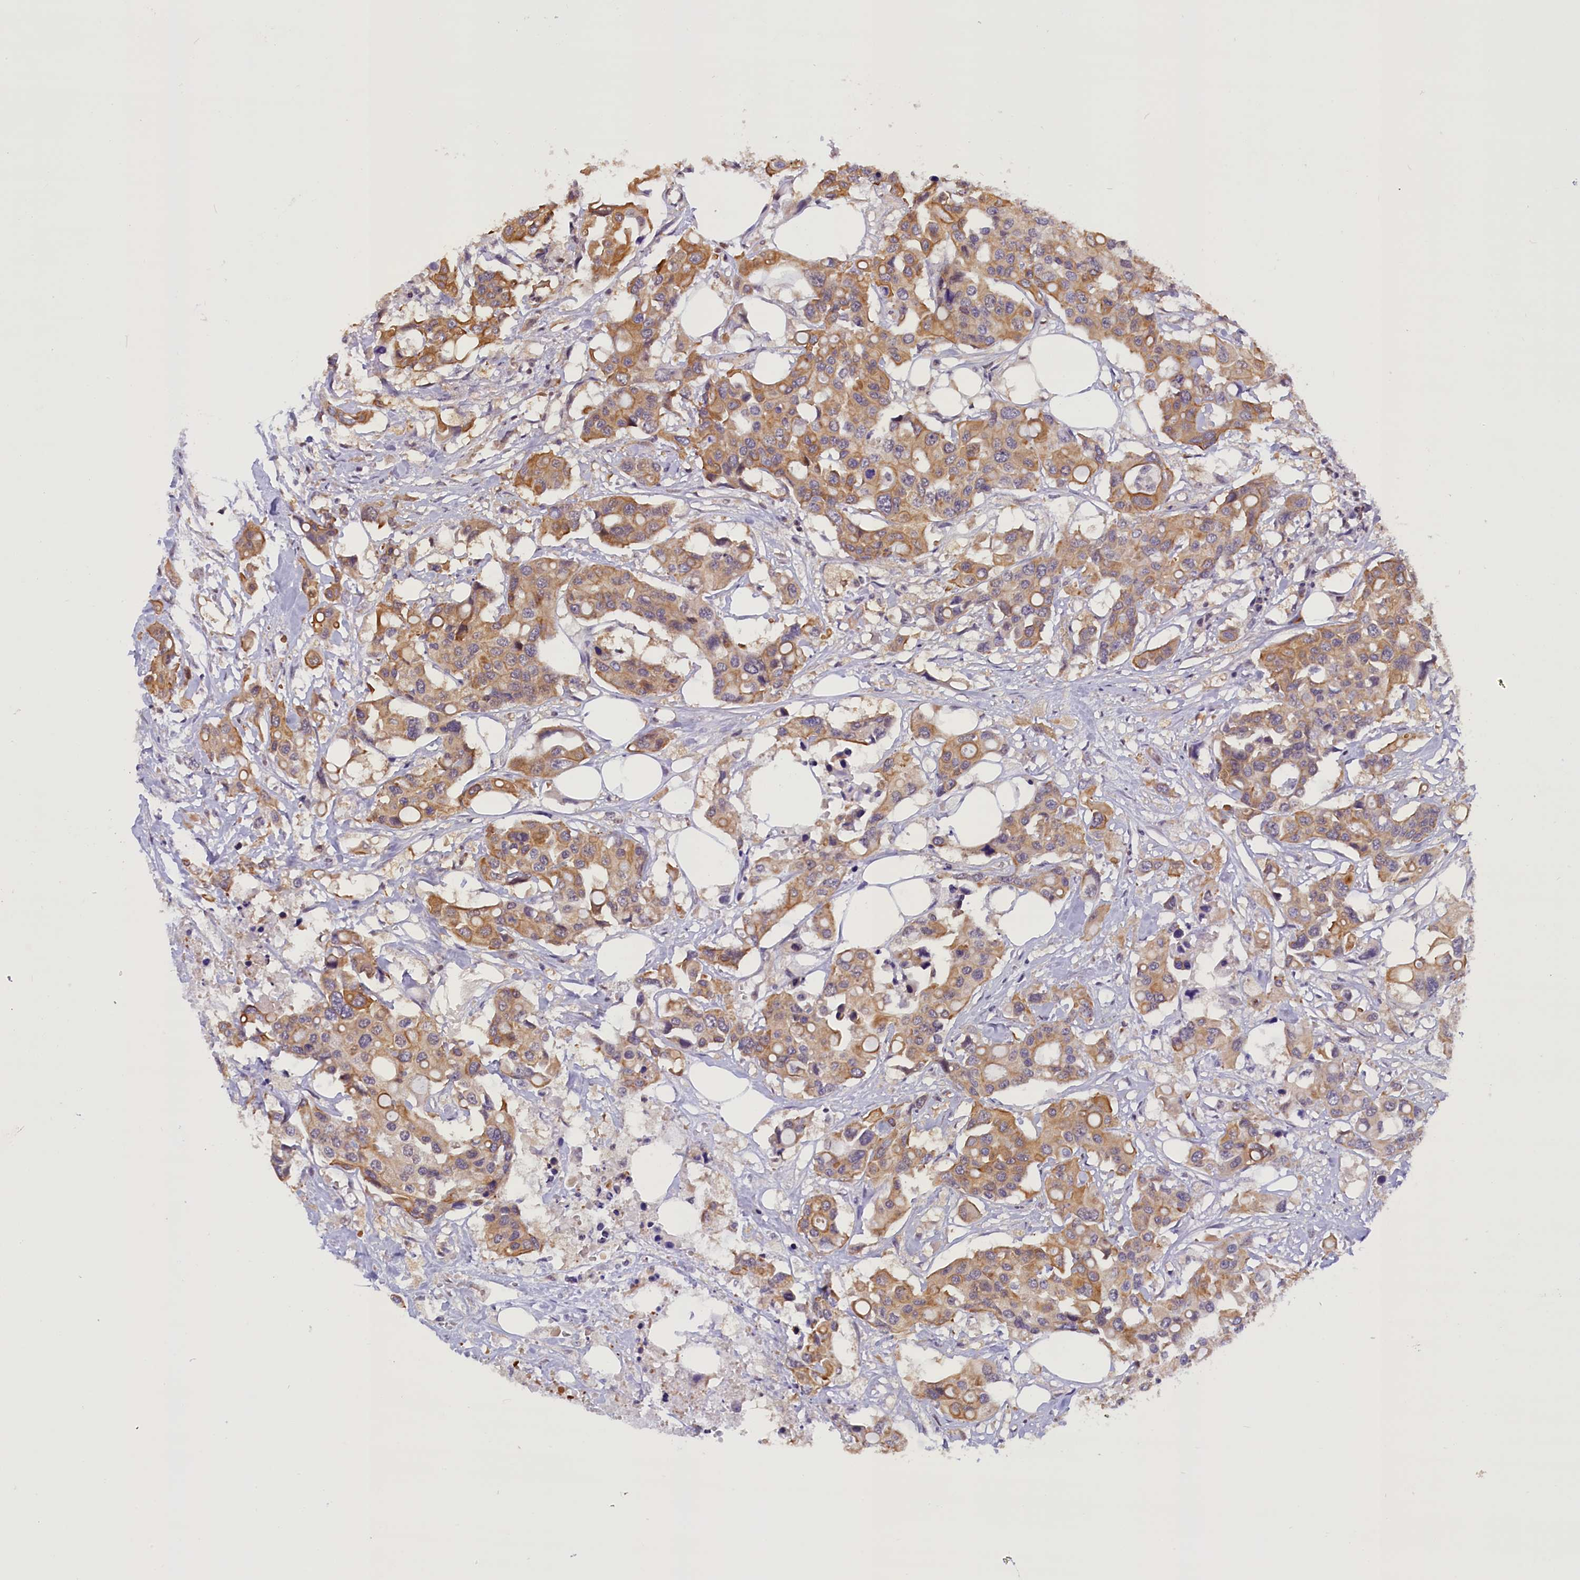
{"staining": {"intensity": "moderate", "quantity": ">75%", "location": "cytoplasmic/membranous"}, "tissue": "colorectal cancer", "cell_type": "Tumor cells", "image_type": "cancer", "snomed": [{"axis": "morphology", "description": "Adenocarcinoma, NOS"}, {"axis": "topography", "description": "Colon"}], "caption": "A high-resolution image shows immunohistochemistry (IHC) staining of colorectal adenocarcinoma, which exhibits moderate cytoplasmic/membranous staining in approximately >75% of tumor cells.", "gene": "TBCB", "patient": {"sex": "male", "age": 77}}